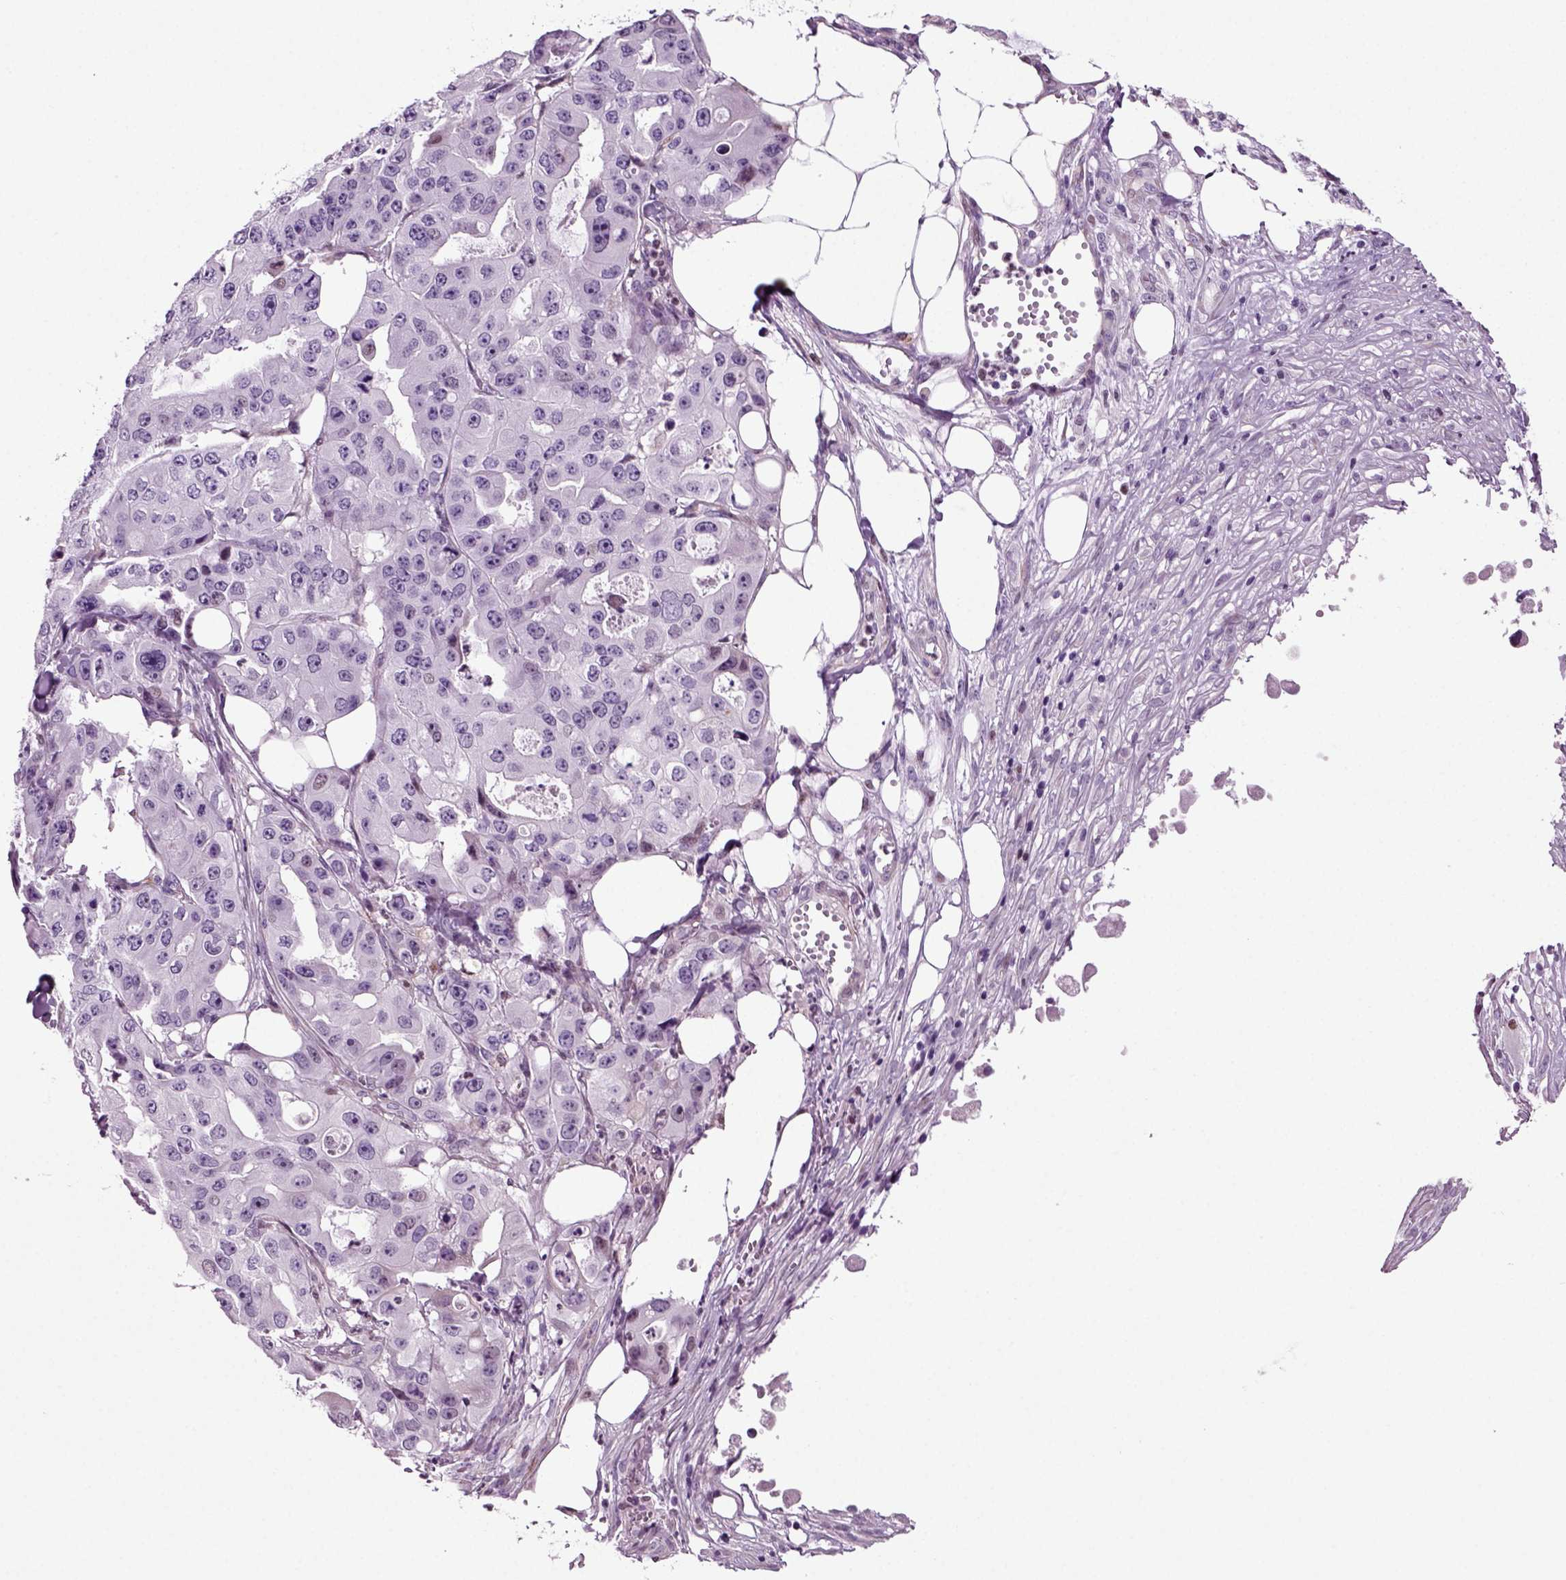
{"staining": {"intensity": "negative", "quantity": "none", "location": "none"}, "tissue": "ovarian cancer", "cell_type": "Tumor cells", "image_type": "cancer", "snomed": [{"axis": "morphology", "description": "Cystadenocarcinoma, serous, NOS"}, {"axis": "topography", "description": "Ovary"}], "caption": "A photomicrograph of human ovarian cancer (serous cystadenocarcinoma) is negative for staining in tumor cells.", "gene": "ARID3A", "patient": {"sex": "female", "age": 56}}